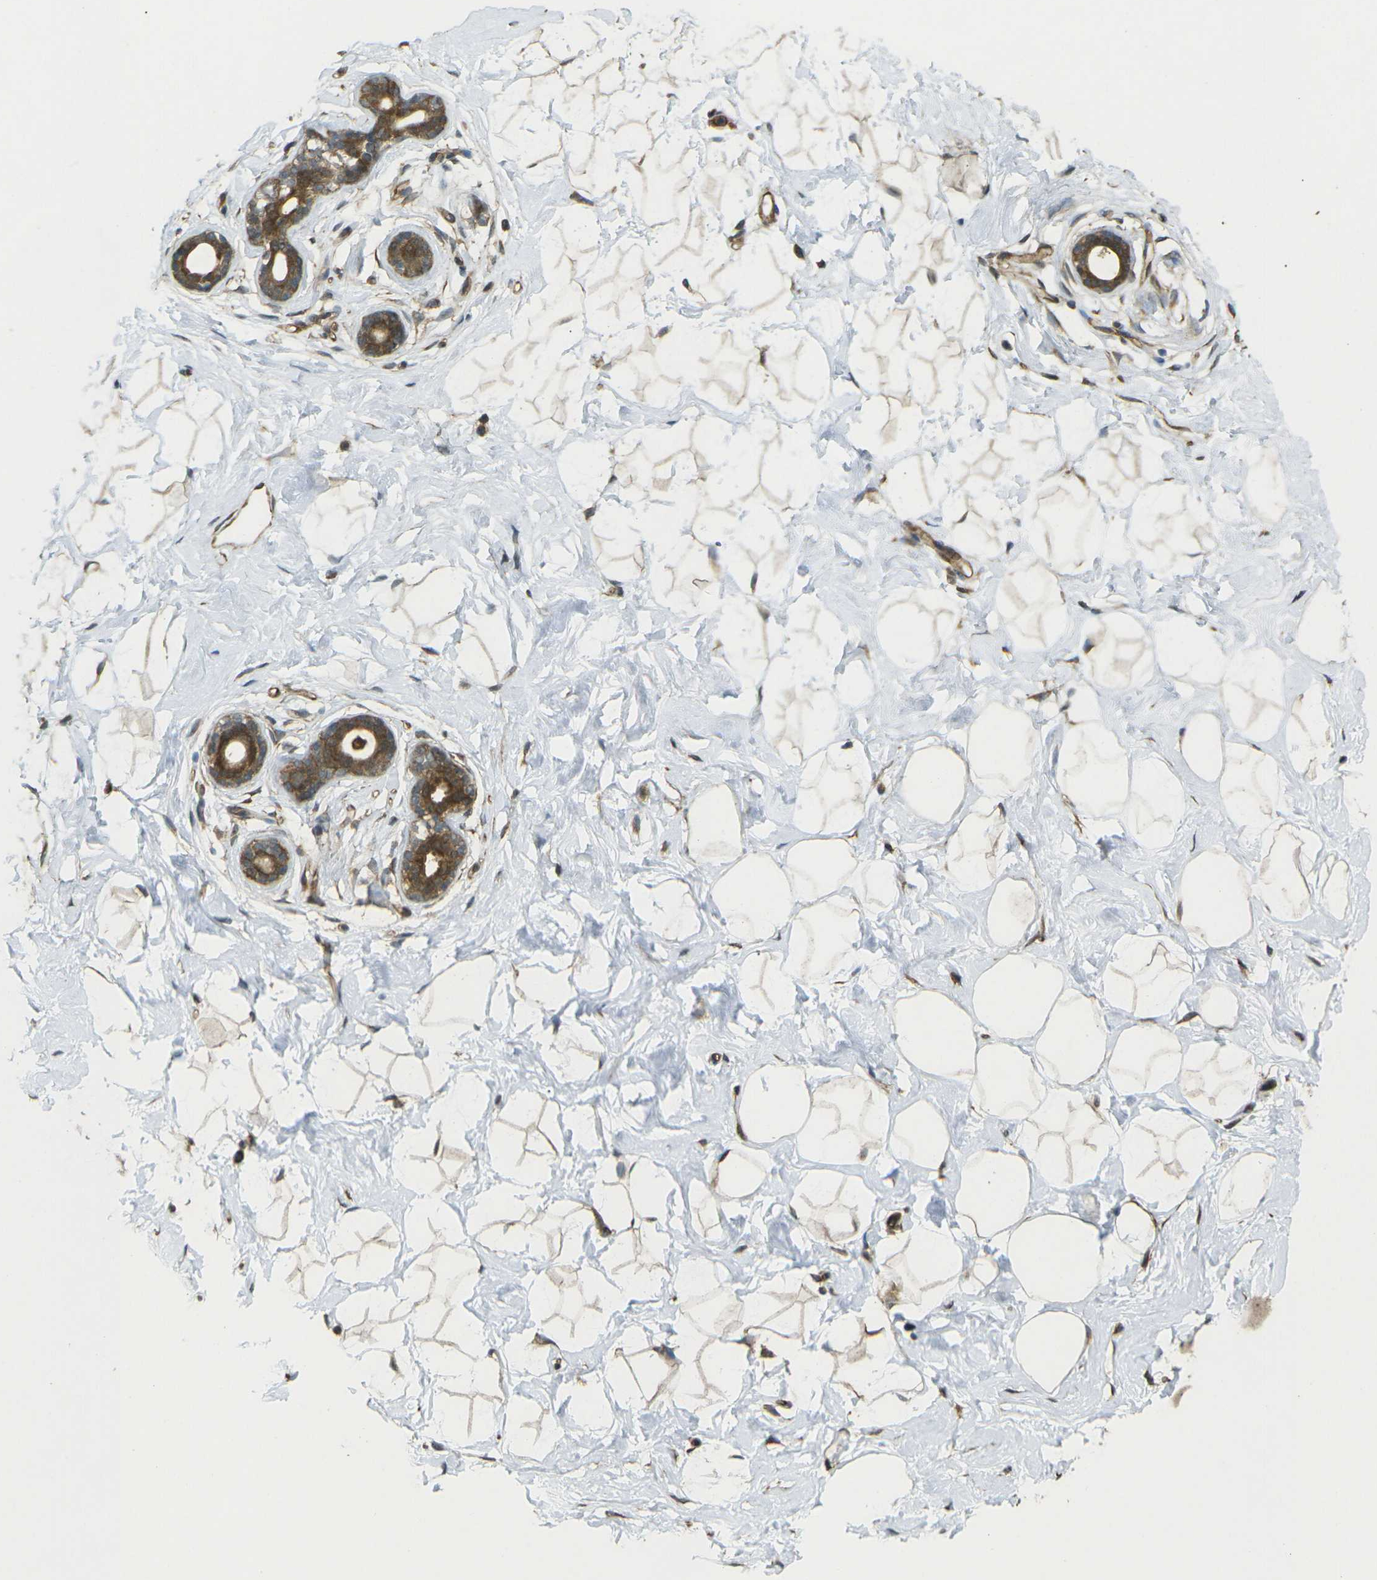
{"staining": {"intensity": "moderate", "quantity": ">75%", "location": "cytoplasmic/membranous"}, "tissue": "breast", "cell_type": "Adipocytes", "image_type": "normal", "snomed": [{"axis": "morphology", "description": "Normal tissue, NOS"}, {"axis": "topography", "description": "Breast"}], "caption": "Adipocytes show medium levels of moderate cytoplasmic/membranous positivity in approximately >75% of cells in benign breast.", "gene": "CHMP3", "patient": {"sex": "female", "age": 23}}